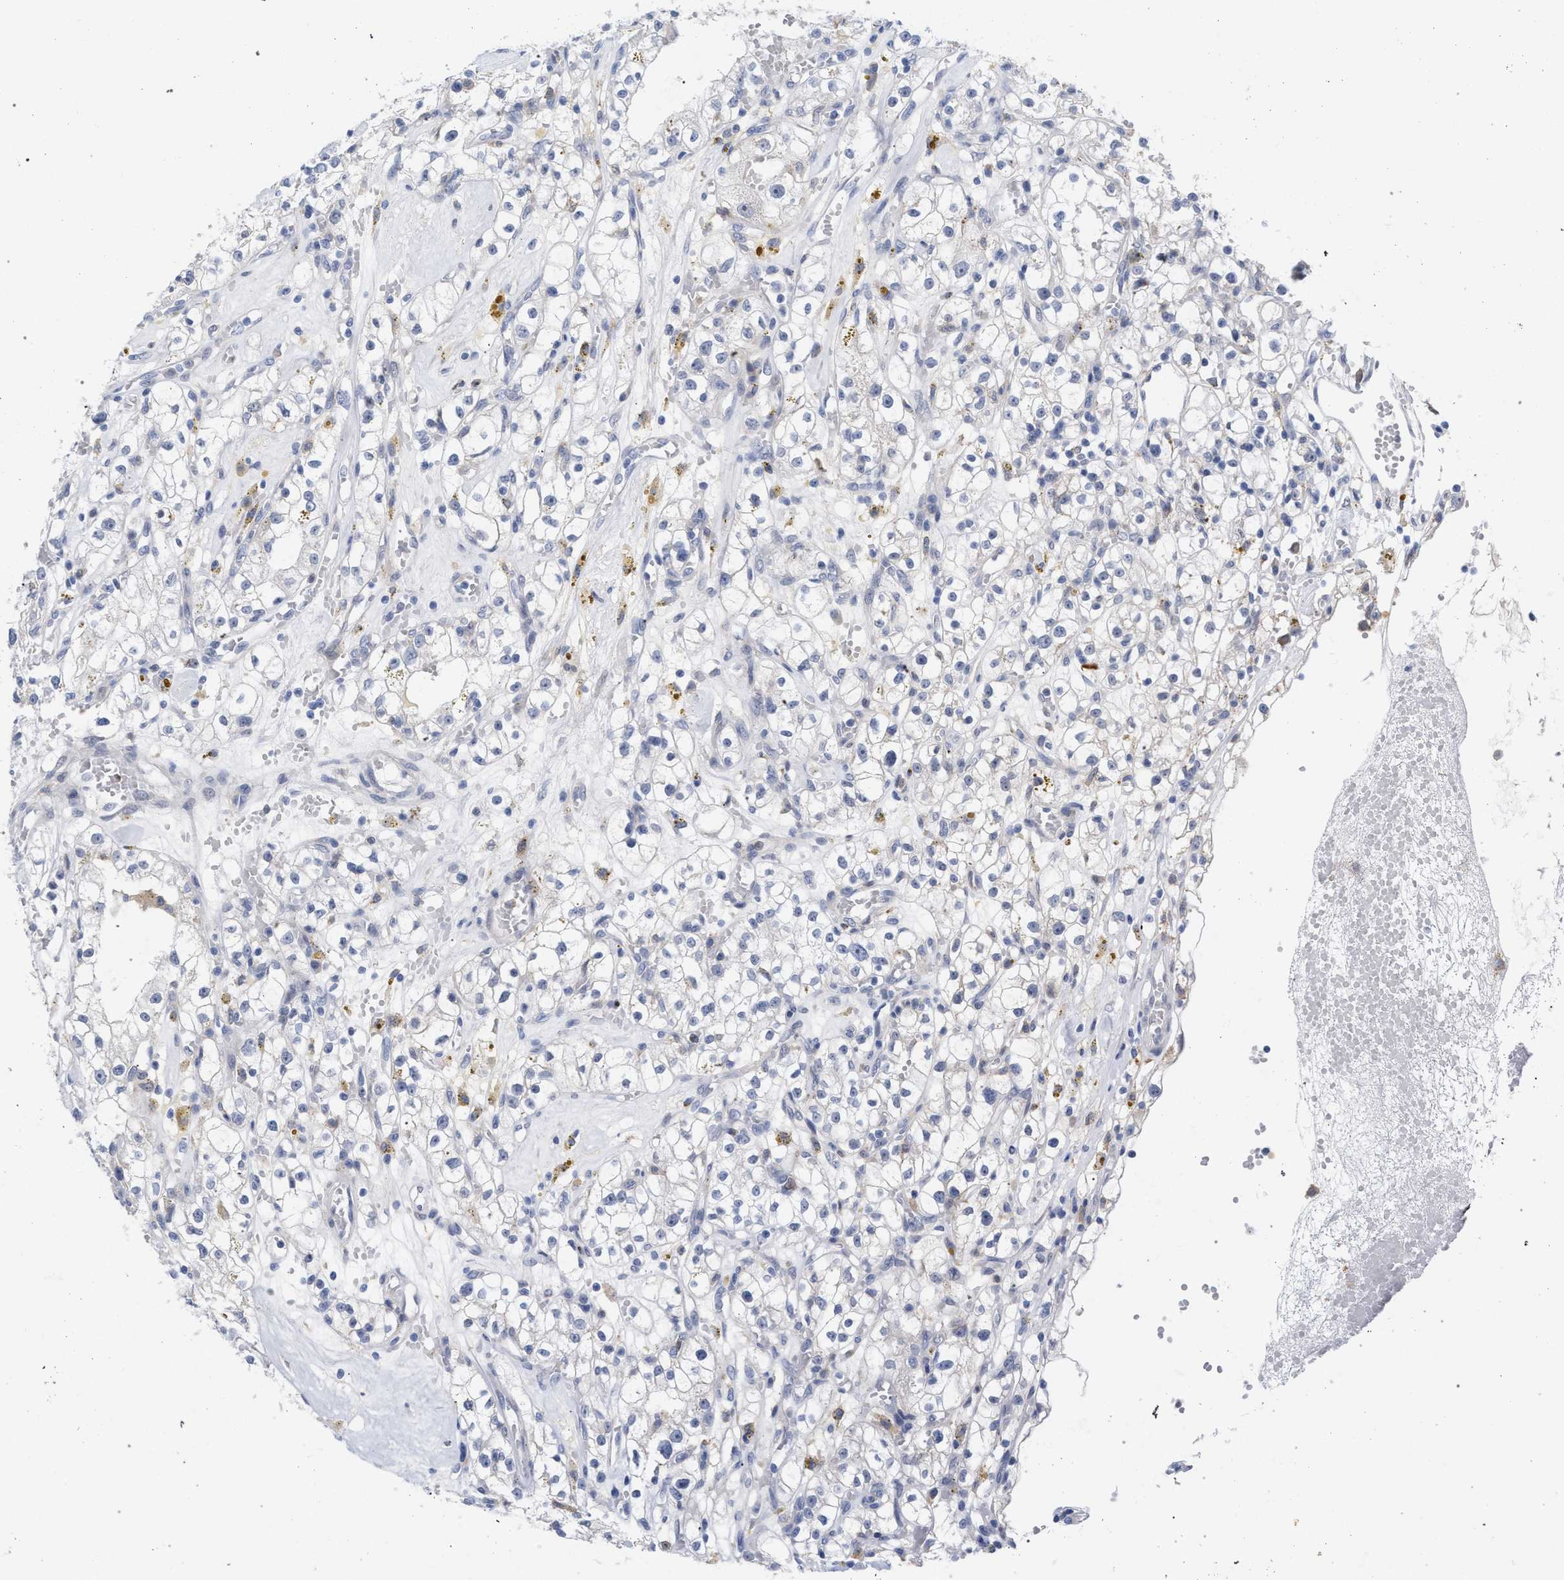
{"staining": {"intensity": "negative", "quantity": "none", "location": "none"}, "tissue": "renal cancer", "cell_type": "Tumor cells", "image_type": "cancer", "snomed": [{"axis": "morphology", "description": "Adenocarcinoma, NOS"}, {"axis": "topography", "description": "Kidney"}], "caption": "Renal adenocarcinoma was stained to show a protein in brown. There is no significant expression in tumor cells.", "gene": "FHOD3", "patient": {"sex": "male", "age": 56}}